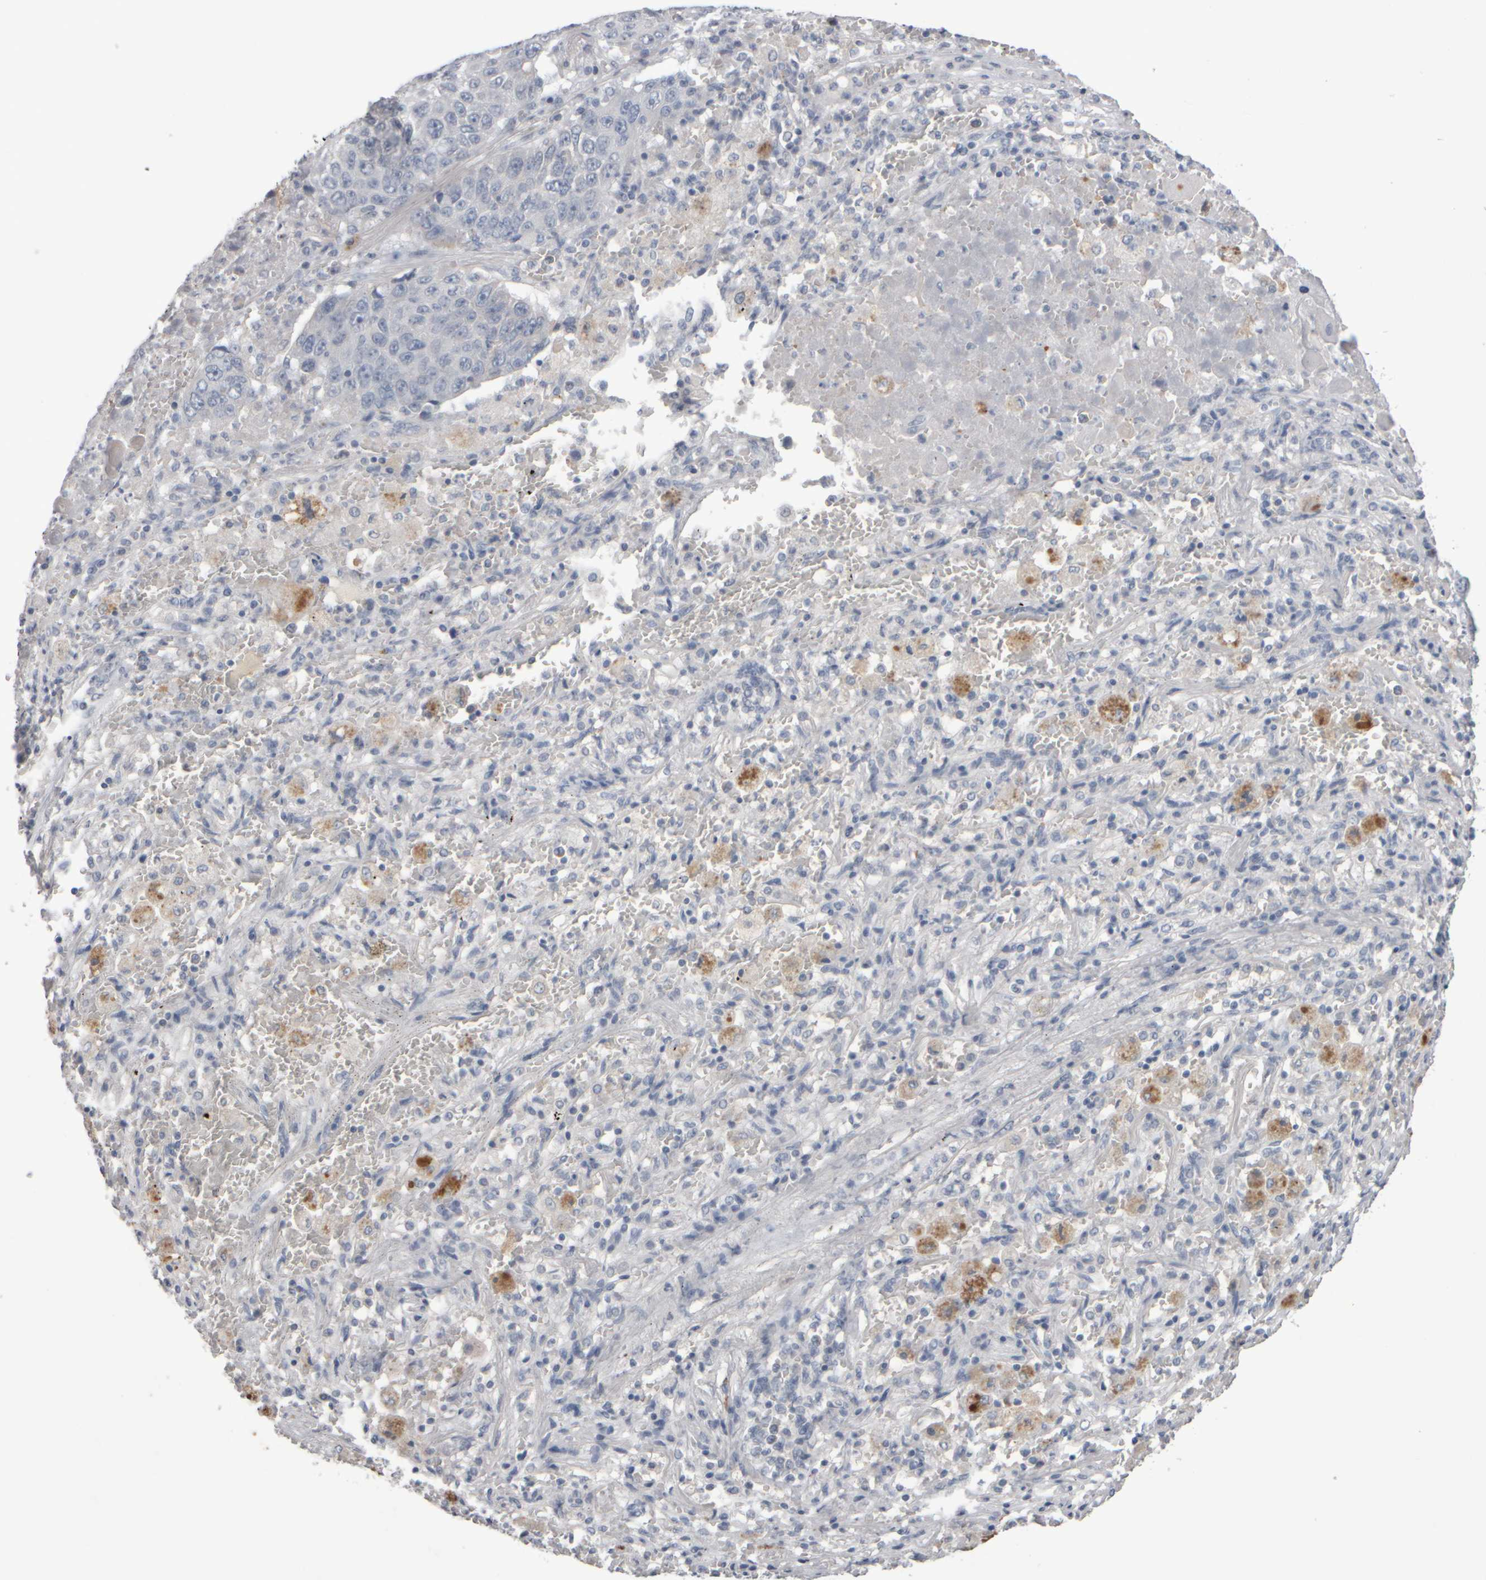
{"staining": {"intensity": "negative", "quantity": "none", "location": "none"}, "tissue": "lung cancer", "cell_type": "Tumor cells", "image_type": "cancer", "snomed": [{"axis": "morphology", "description": "Squamous cell carcinoma, NOS"}, {"axis": "topography", "description": "Lung"}], "caption": "Tumor cells show no significant protein expression in lung cancer.", "gene": "EPHX2", "patient": {"sex": "male", "age": 61}}